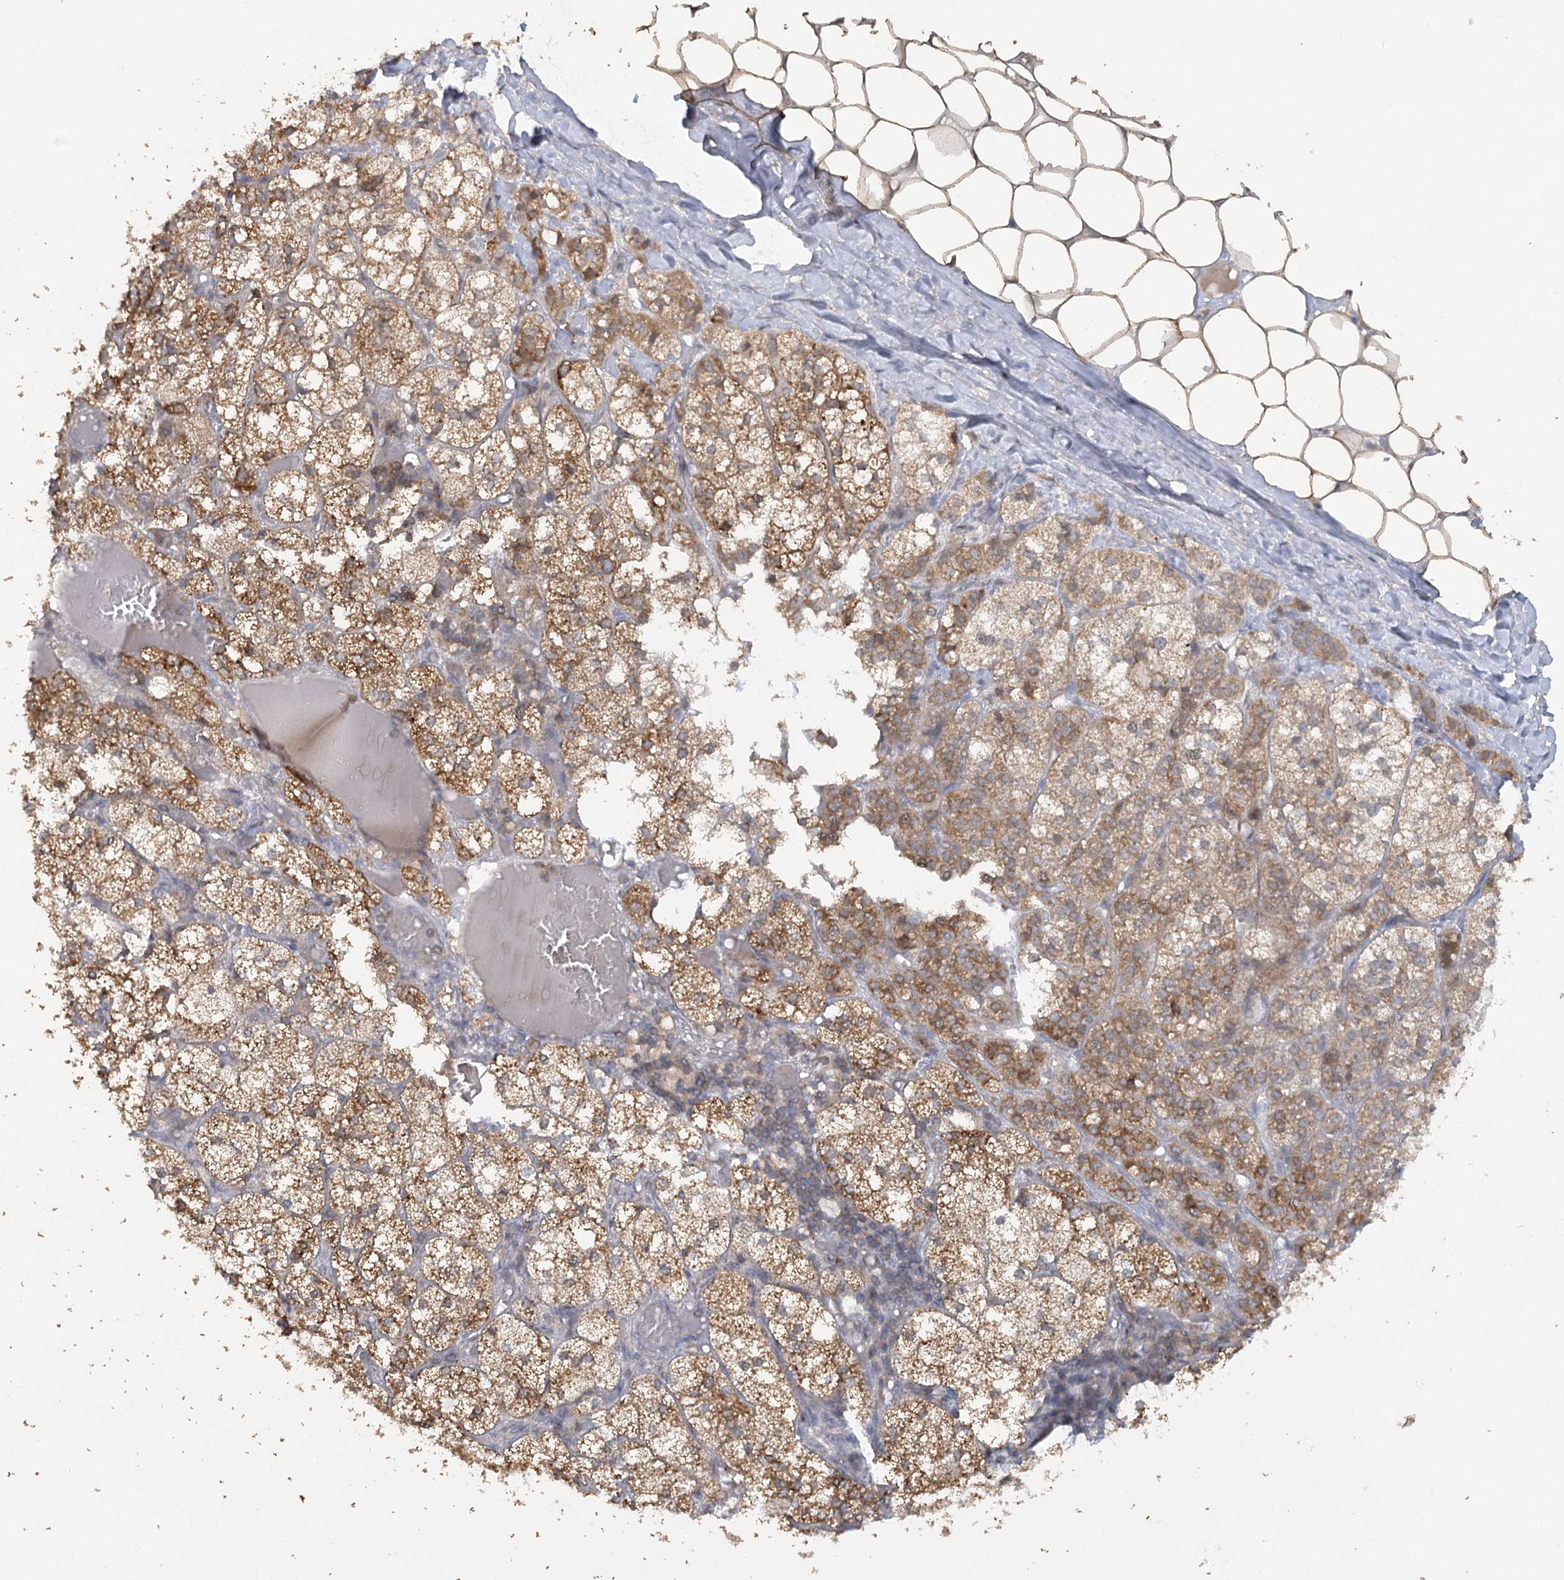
{"staining": {"intensity": "strong", "quantity": ">75%", "location": "cytoplasmic/membranous"}, "tissue": "adrenal gland", "cell_type": "Glandular cells", "image_type": "normal", "snomed": [{"axis": "morphology", "description": "Normal tissue, NOS"}, {"axis": "topography", "description": "Adrenal gland"}], "caption": "Protein positivity by IHC displays strong cytoplasmic/membranous staining in about >75% of glandular cells in benign adrenal gland. (DAB (3,3'-diaminobenzidine) IHC, brown staining for protein, blue staining for nuclei).", "gene": "TRAF3IP1", "patient": {"sex": "female", "age": 61}}